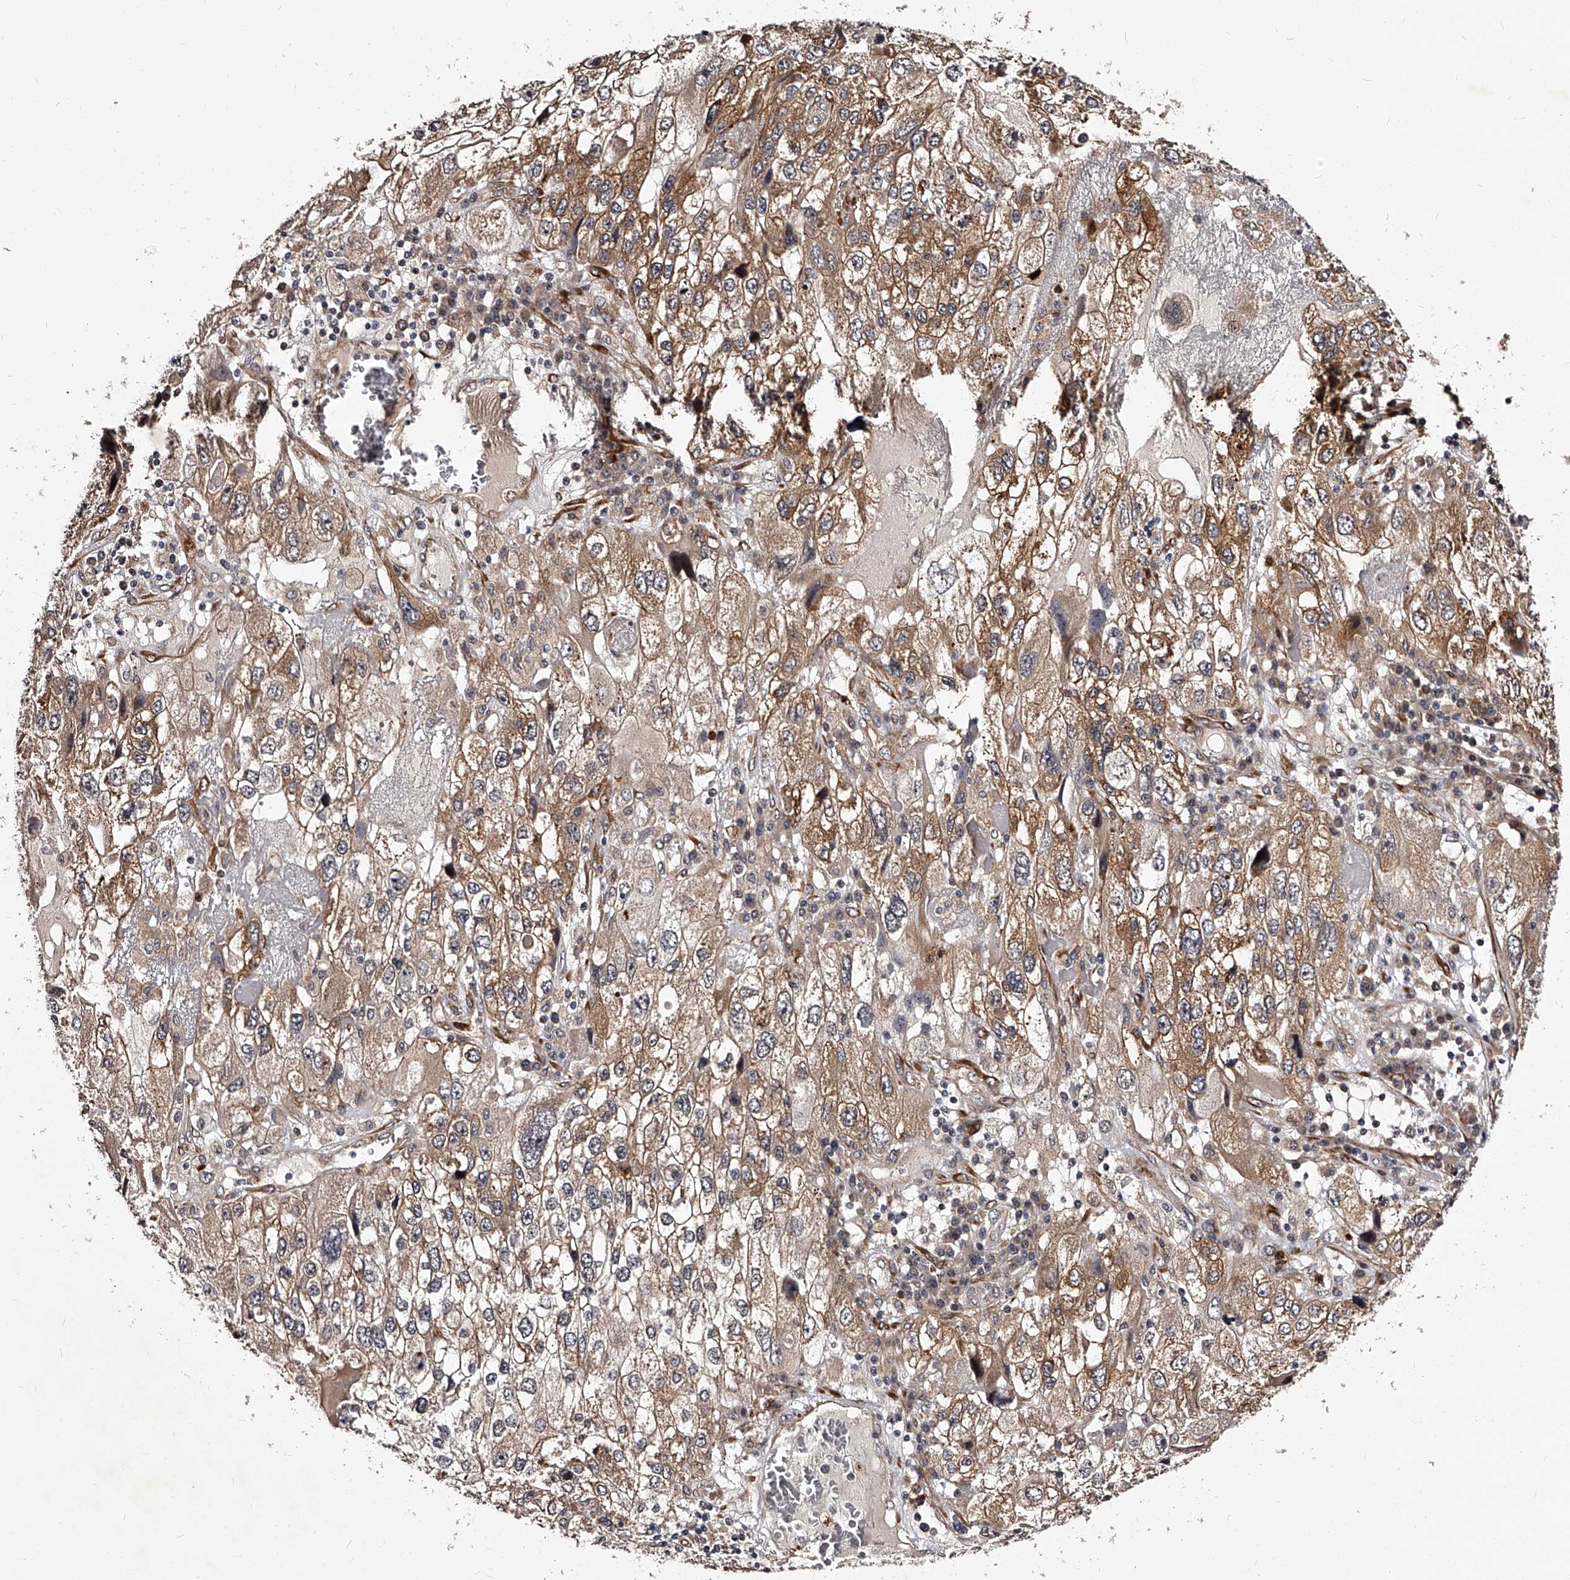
{"staining": {"intensity": "moderate", "quantity": "25%-75%", "location": "cytoplasmic/membranous"}, "tissue": "endometrial cancer", "cell_type": "Tumor cells", "image_type": "cancer", "snomed": [{"axis": "morphology", "description": "Adenocarcinoma, NOS"}, {"axis": "topography", "description": "Endometrium"}], "caption": "Protein staining of adenocarcinoma (endometrial) tissue shows moderate cytoplasmic/membranous staining in about 25%-75% of tumor cells. (brown staining indicates protein expression, while blue staining denotes nuclei).", "gene": "RSC1A1", "patient": {"sex": "female", "age": 49}}